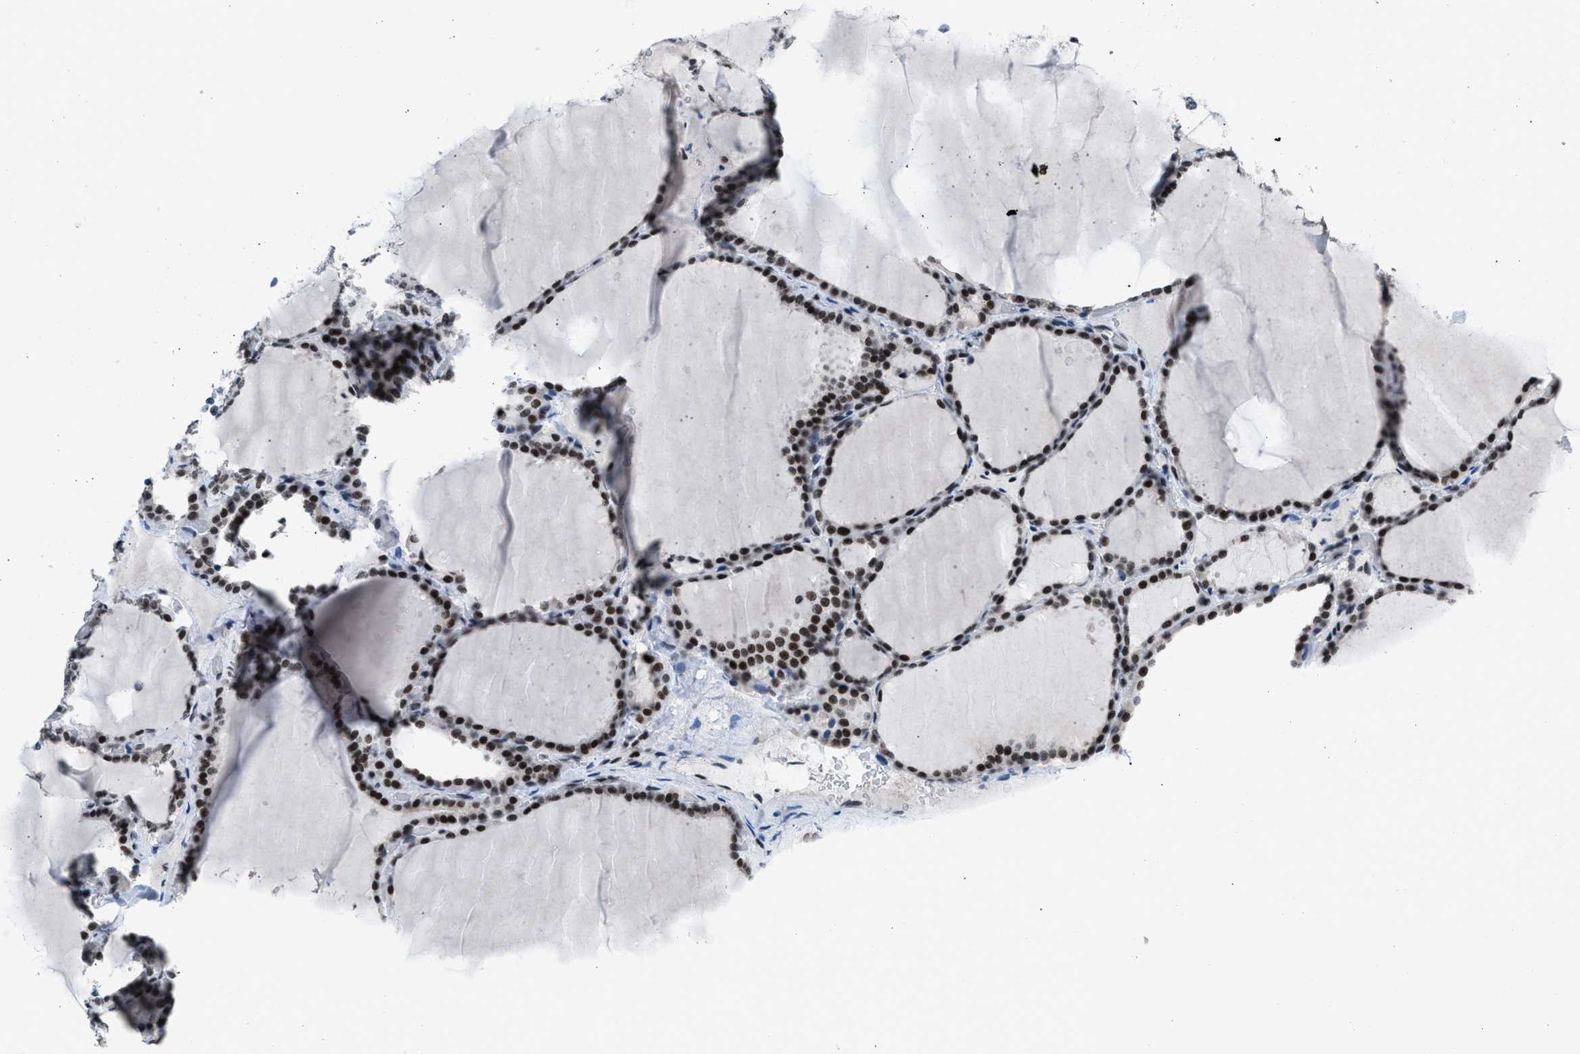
{"staining": {"intensity": "strong", "quantity": "25%-75%", "location": "nuclear"}, "tissue": "thyroid gland", "cell_type": "Glandular cells", "image_type": "normal", "snomed": [{"axis": "morphology", "description": "Normal tissue, NOS"}, {"axis": "topography", "description": "Thyroid gland"}], "caption": "This is an image of IHC staining of normal thyroid gland, which shows strong expression in the nuclear of glandular cells.", "gene": "TERF2IP", "patient": {"sex": "male", "age": 56}}